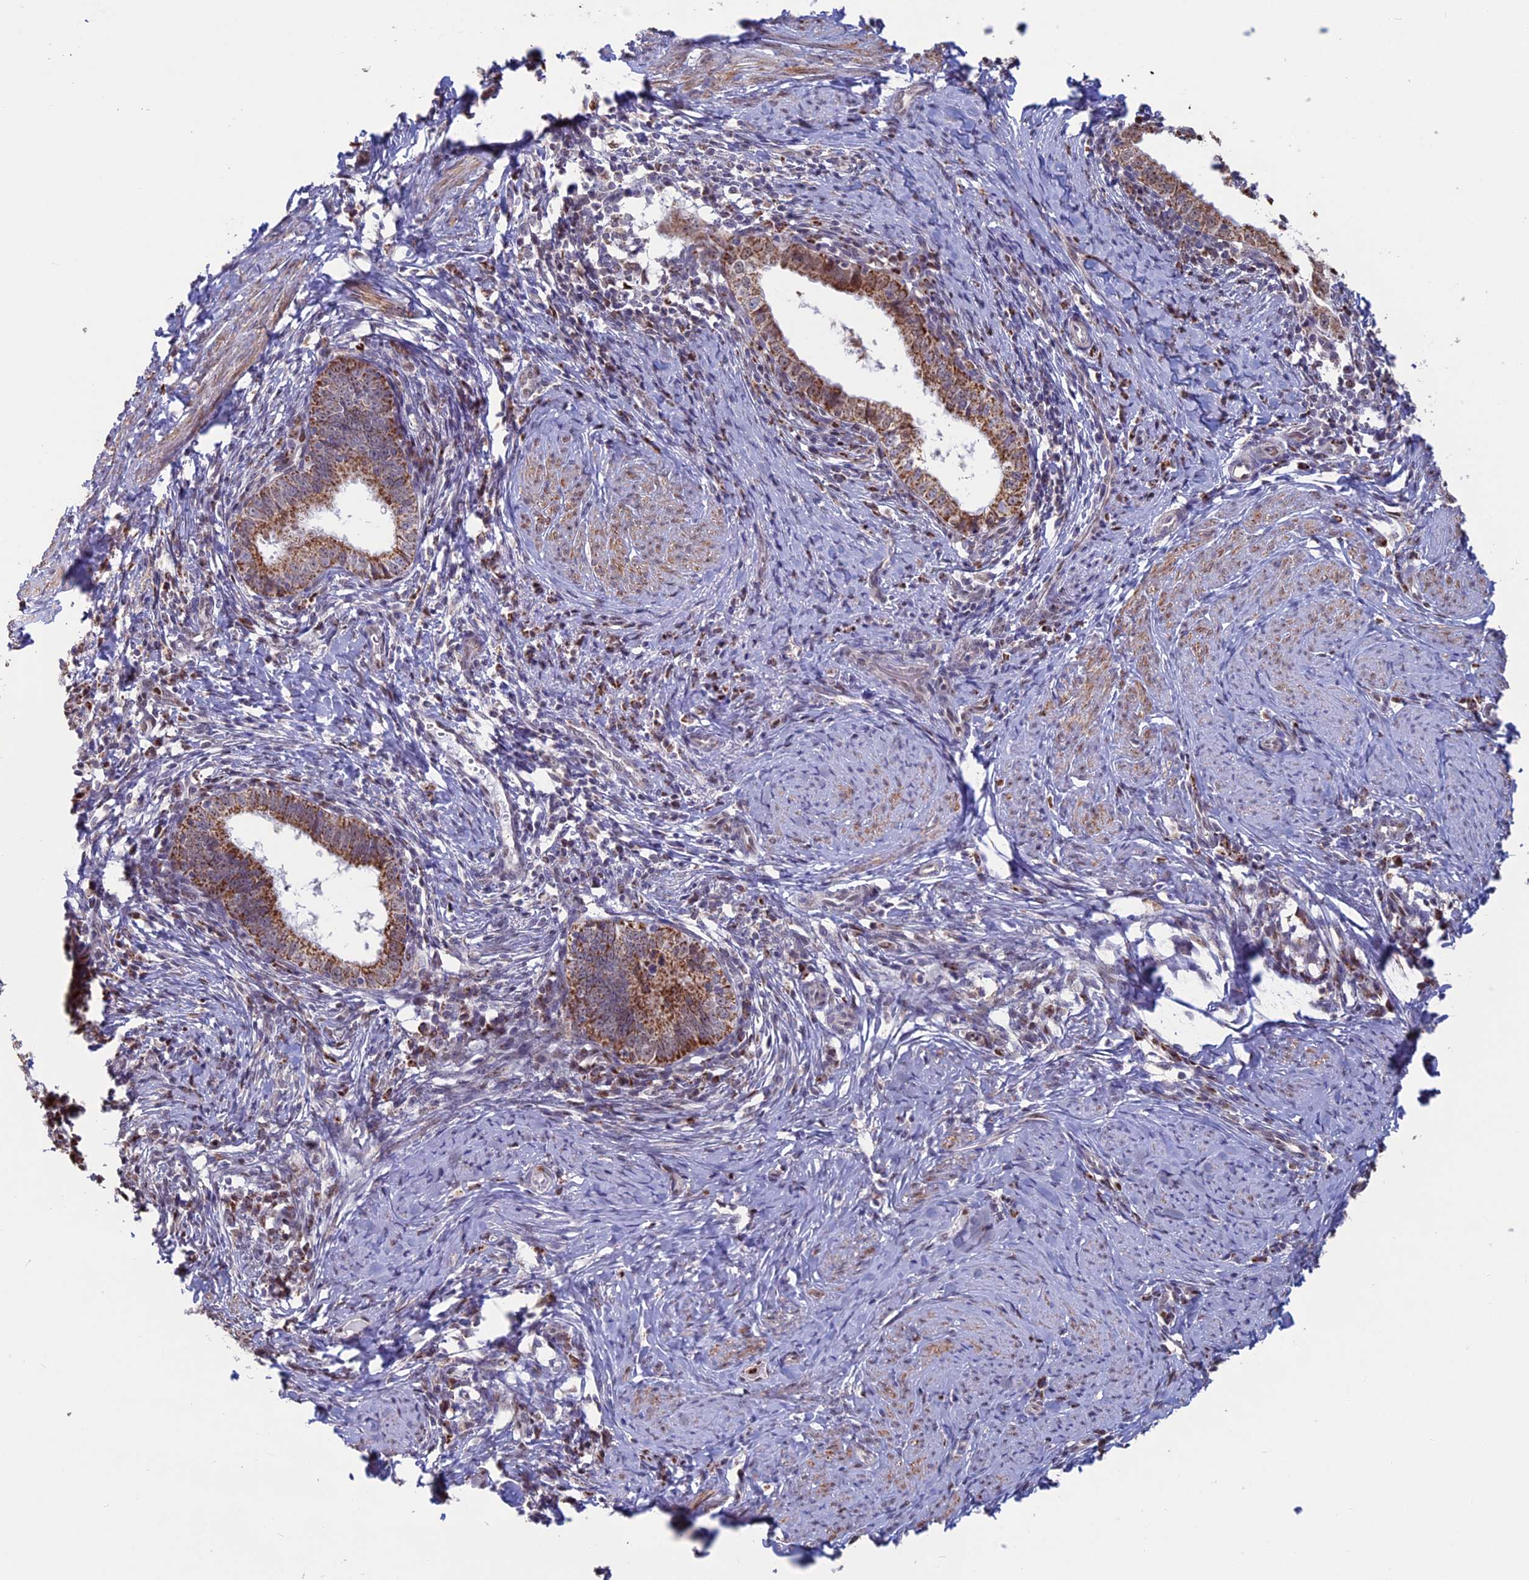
{"staining": {"intensity": "moderate", "quantity": ">75%", "location": "cytoplasmic/membranous"}, "tissue": "cervical cancer", "cell_type": "Tumor cells", "image_type": "cancer", "snomed": [{"axis": "morphology", "description": "Adenocarcinoma, NOS"}, {"axis": "topography", "description": "Cervix"}], "caption": "Immunohistochemical staining of human cervical cancer exhibits medium levels of moderate cytoplasmic/membranous staining in about >75% of tumor cells.", "gene": "ACSS1", "patient": {"sex": "female", "age": 36}}